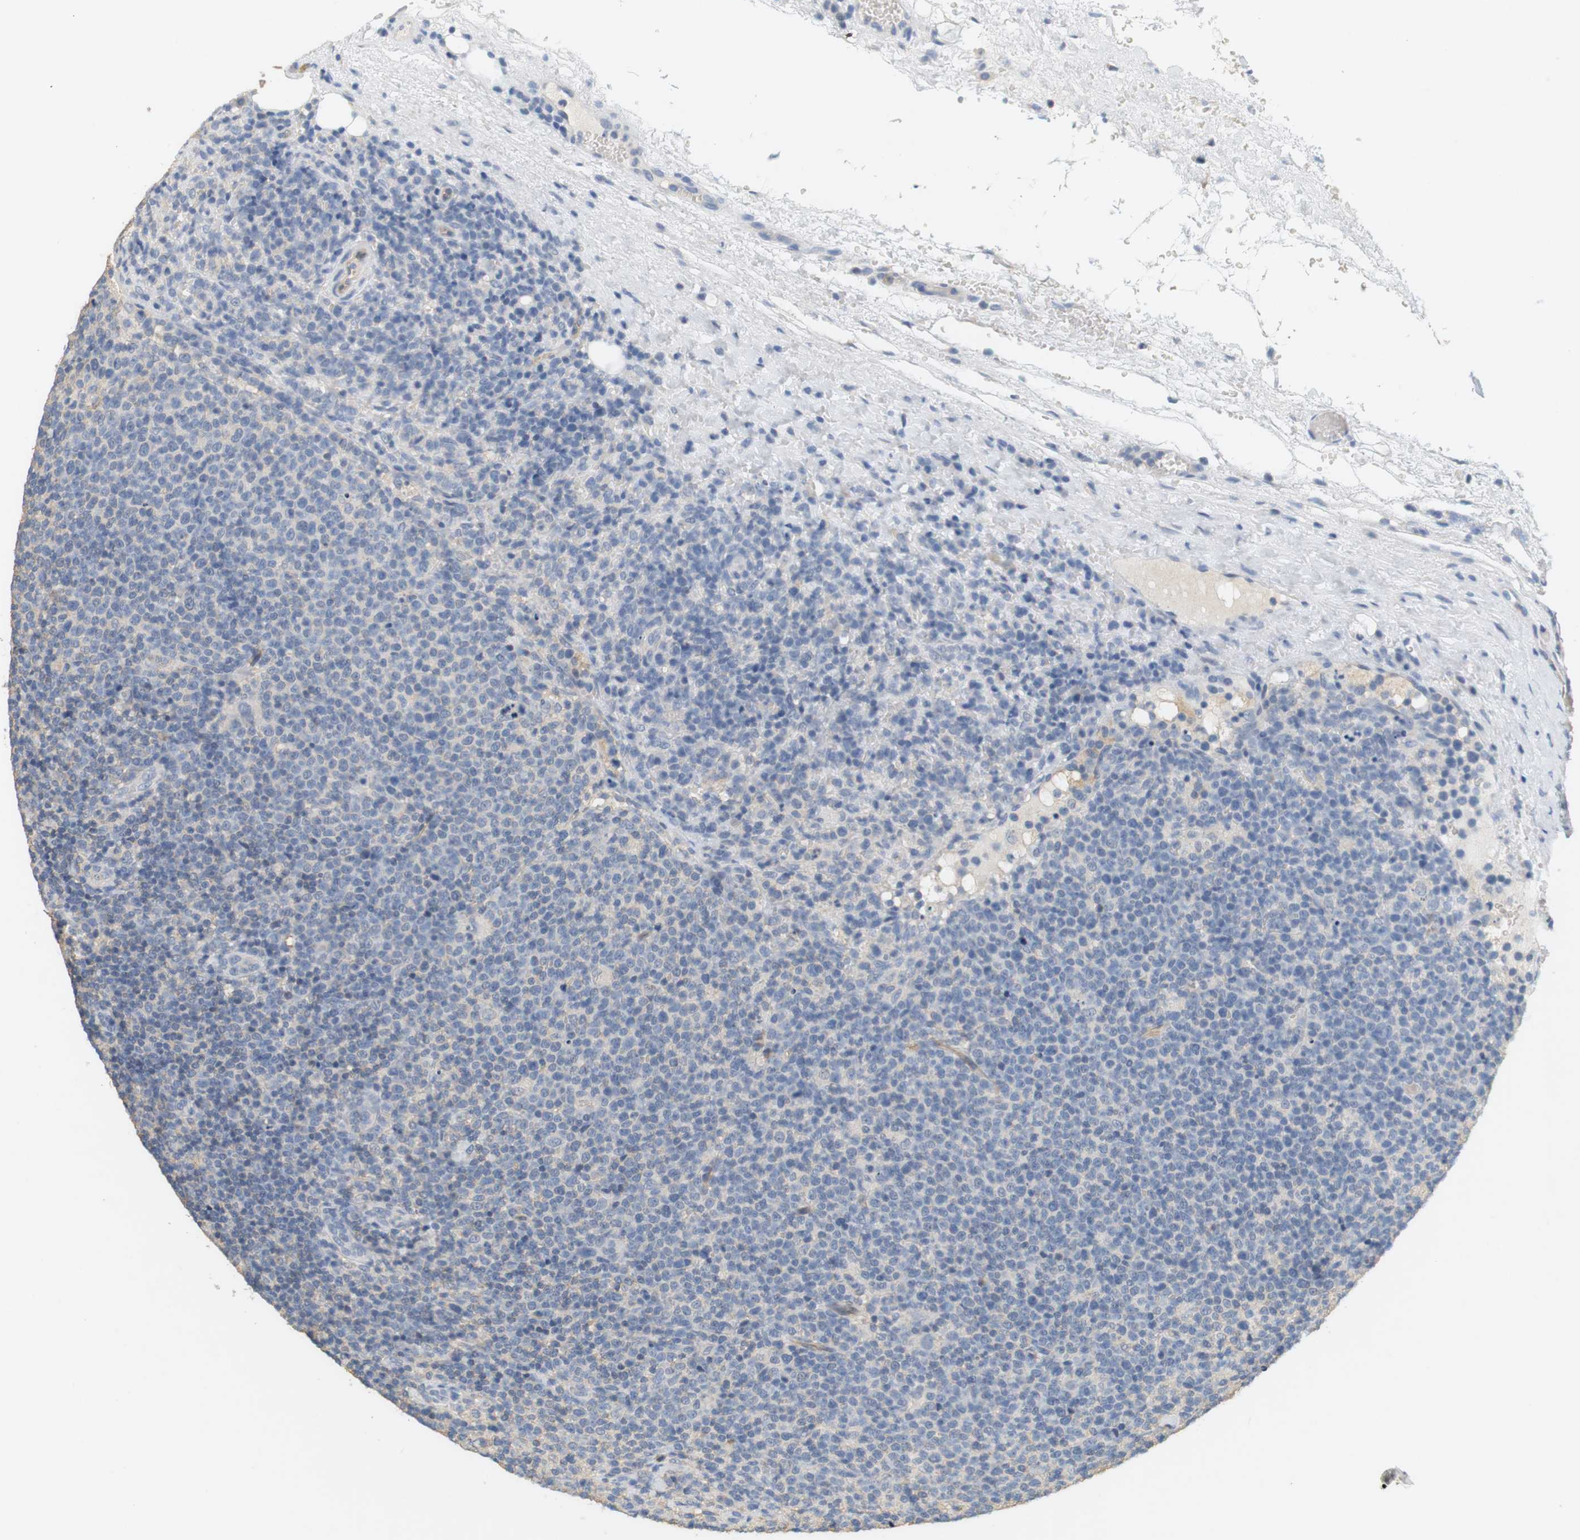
{"staining": {"intensity": "negative", "quantity": "none", "location": "none"}, "tissue": "lymphoma", "cell_type": "Tumor cells", "image_type": "cancer", "snomed": [{"axis": "morphology", "description": "Malignant lymphoma, non-Hodgkin's type, High grade"}, {"axis": "topography", "description": "Lymph node"}], "caption": "IHC photomicrograph of lymphoma stained for a protein (brown), which exhibits no expression in tumor cells.", "gene": "OSR1", "patient": {"sex": "male", "age": 61}}